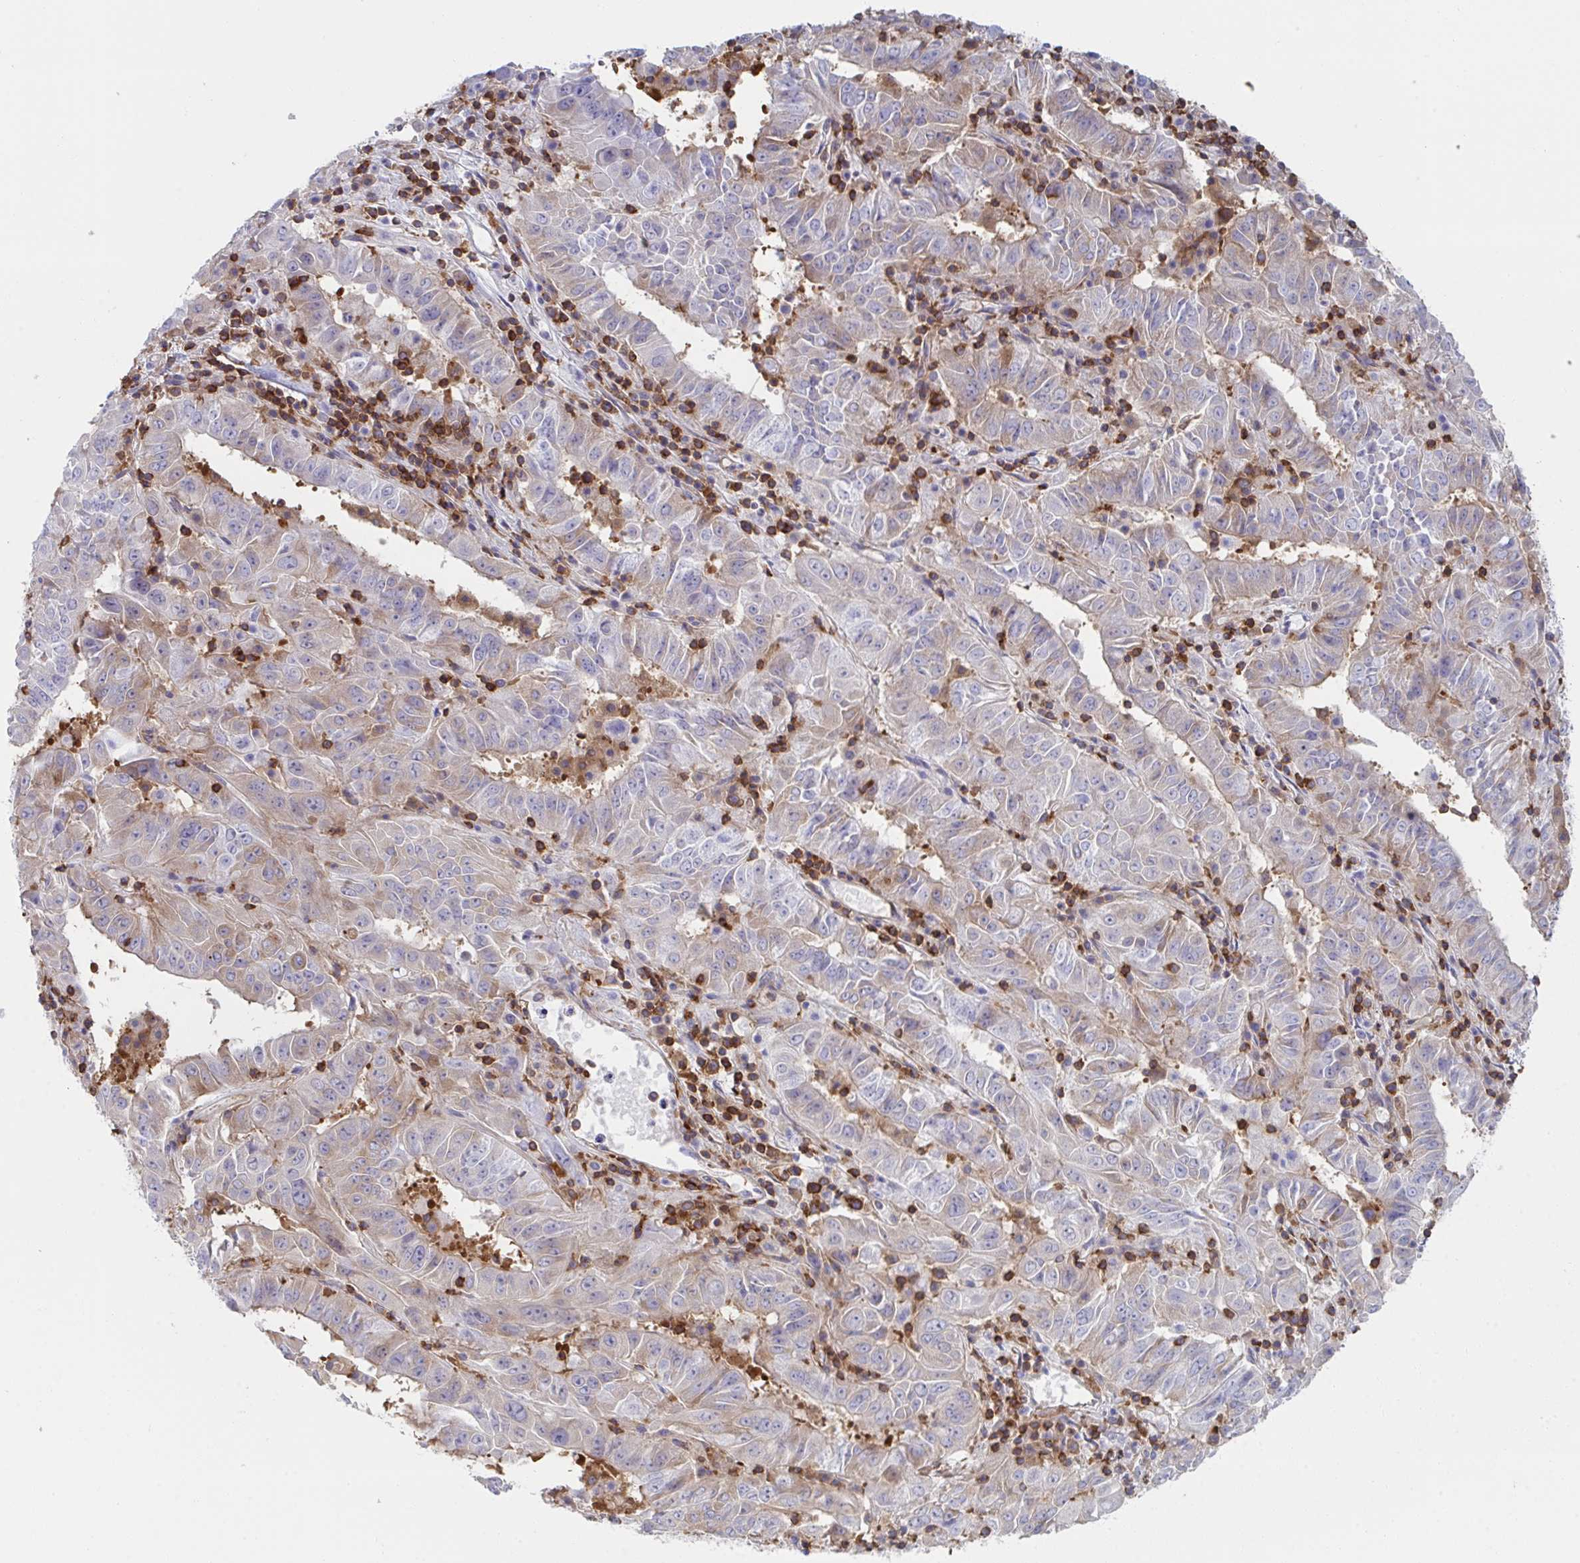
{"staining": {"intensity": "weak", "quantity": "25%-75%", "location": "cytoplasmic/membranous"}, "tissue": "pancreatic cancer", "cell_type": "Tumor cells", "image_type": "cancer", "snomed": [{"axis": "morphology", "description": "Adenocarcinoma, NOS"}, {"axis": "topography", "description": "Pancreas"}], "caption": "A brown stain shows weak cytoplasmic/membranous expression of a protein in pancreatic cancer (adenocarcinoma) tumor cells.", "gene": "WNK1", "patient": {"sex": "male", "age": 63}}